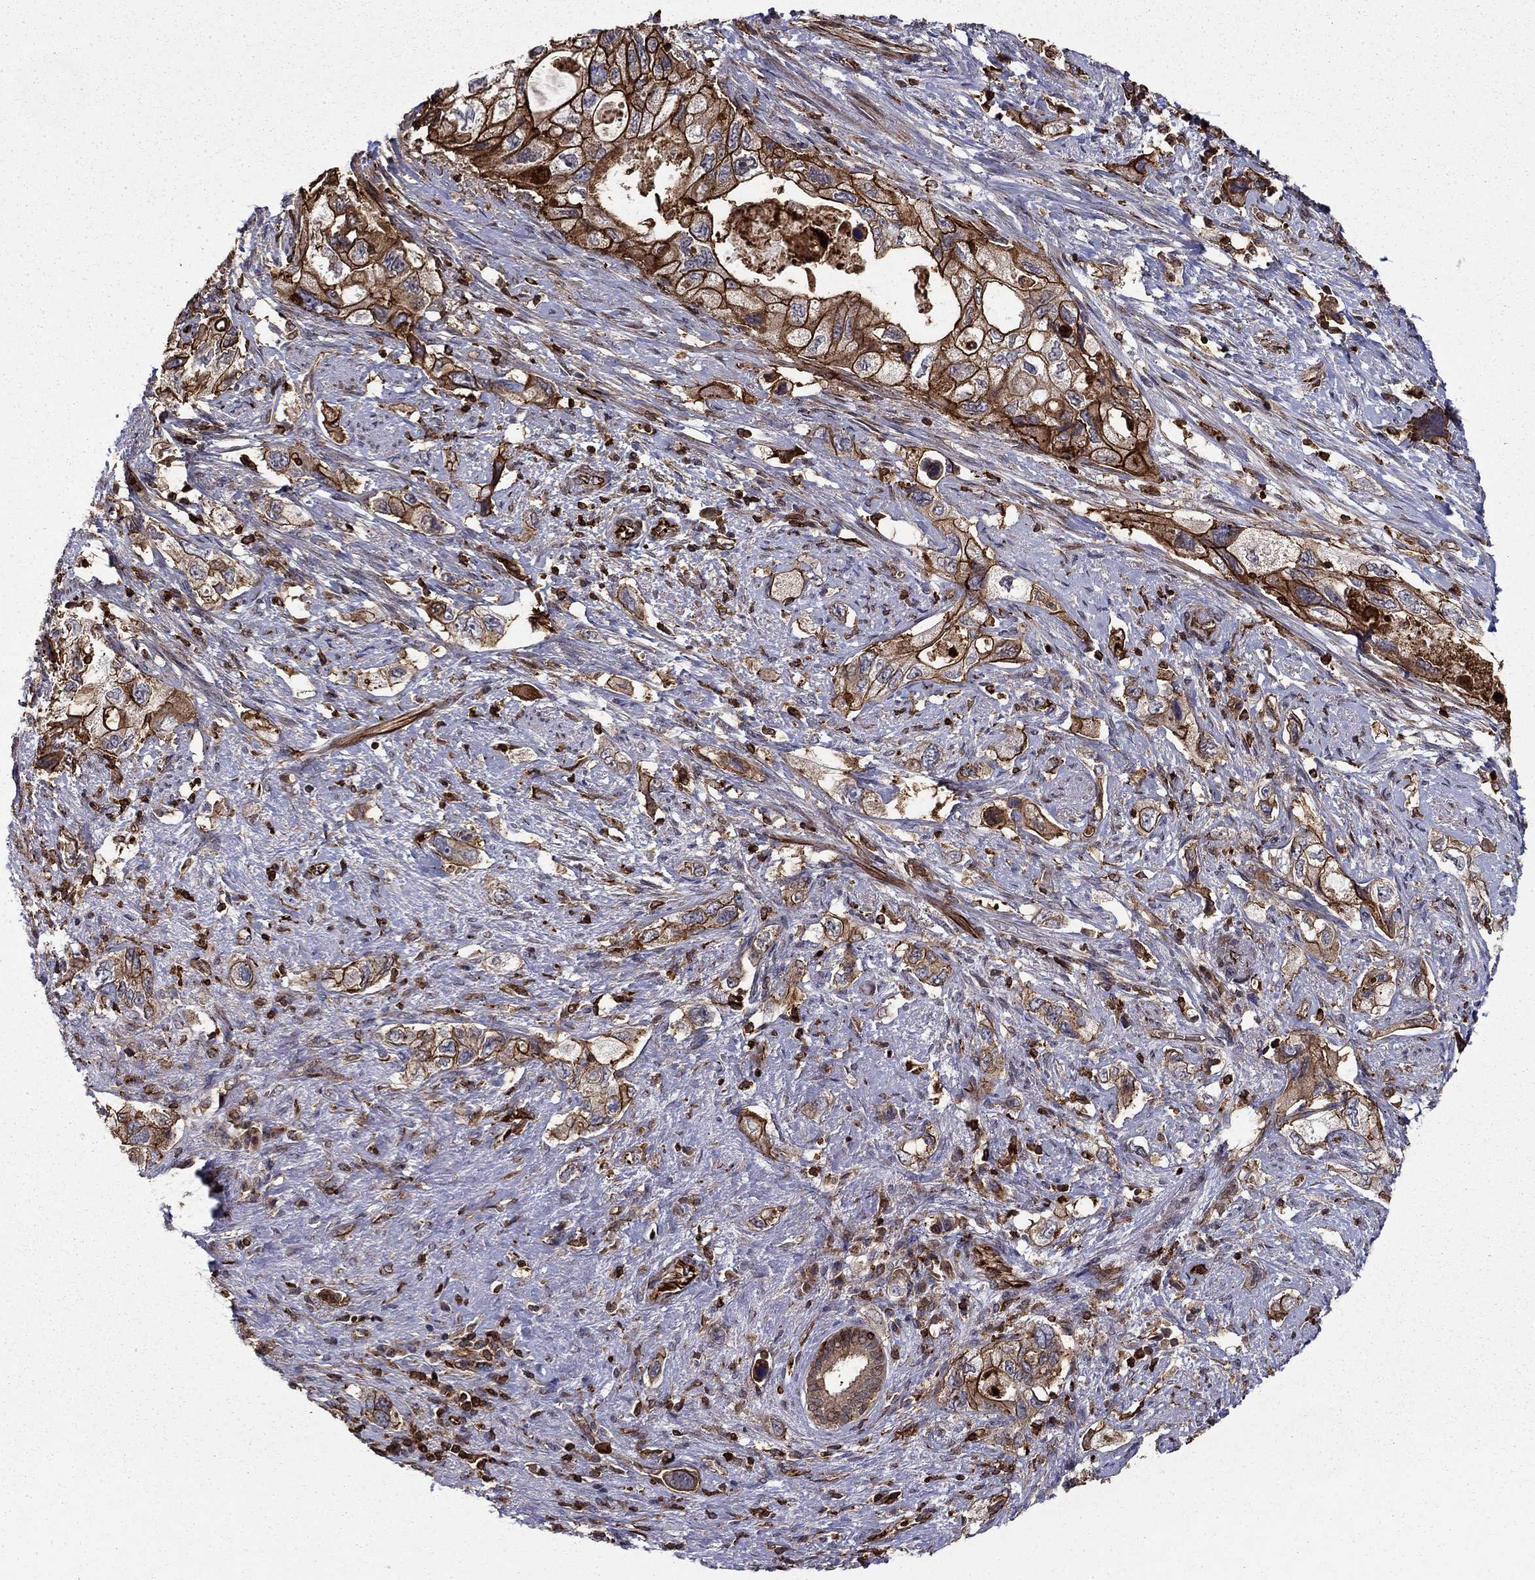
{"staining": {"intensity": "strong", "quantity": "25%-75%", "location": "cytoplasmic/membranous"}, "tissue": "pancreatic cancer", "cell_type": "Tumor cells", "image_type": "cancer", "snomed": [{"axis": "morphology", "description": "Adenocarcinoma, NOS"}, {"axis": "topography", "description": "Pancreas"}], "caption": "This micrograph exhibits pancreatic adenocarcinoma stained with immunohistochemistry (IHC) to label a protein in brown. The cytoplasmic/membranous of tumor cells show strong positivity for the protein. Nuclei are counter-stained blue.", "gene": "ADM", "patient": {"sex": "female", "age": 73}}